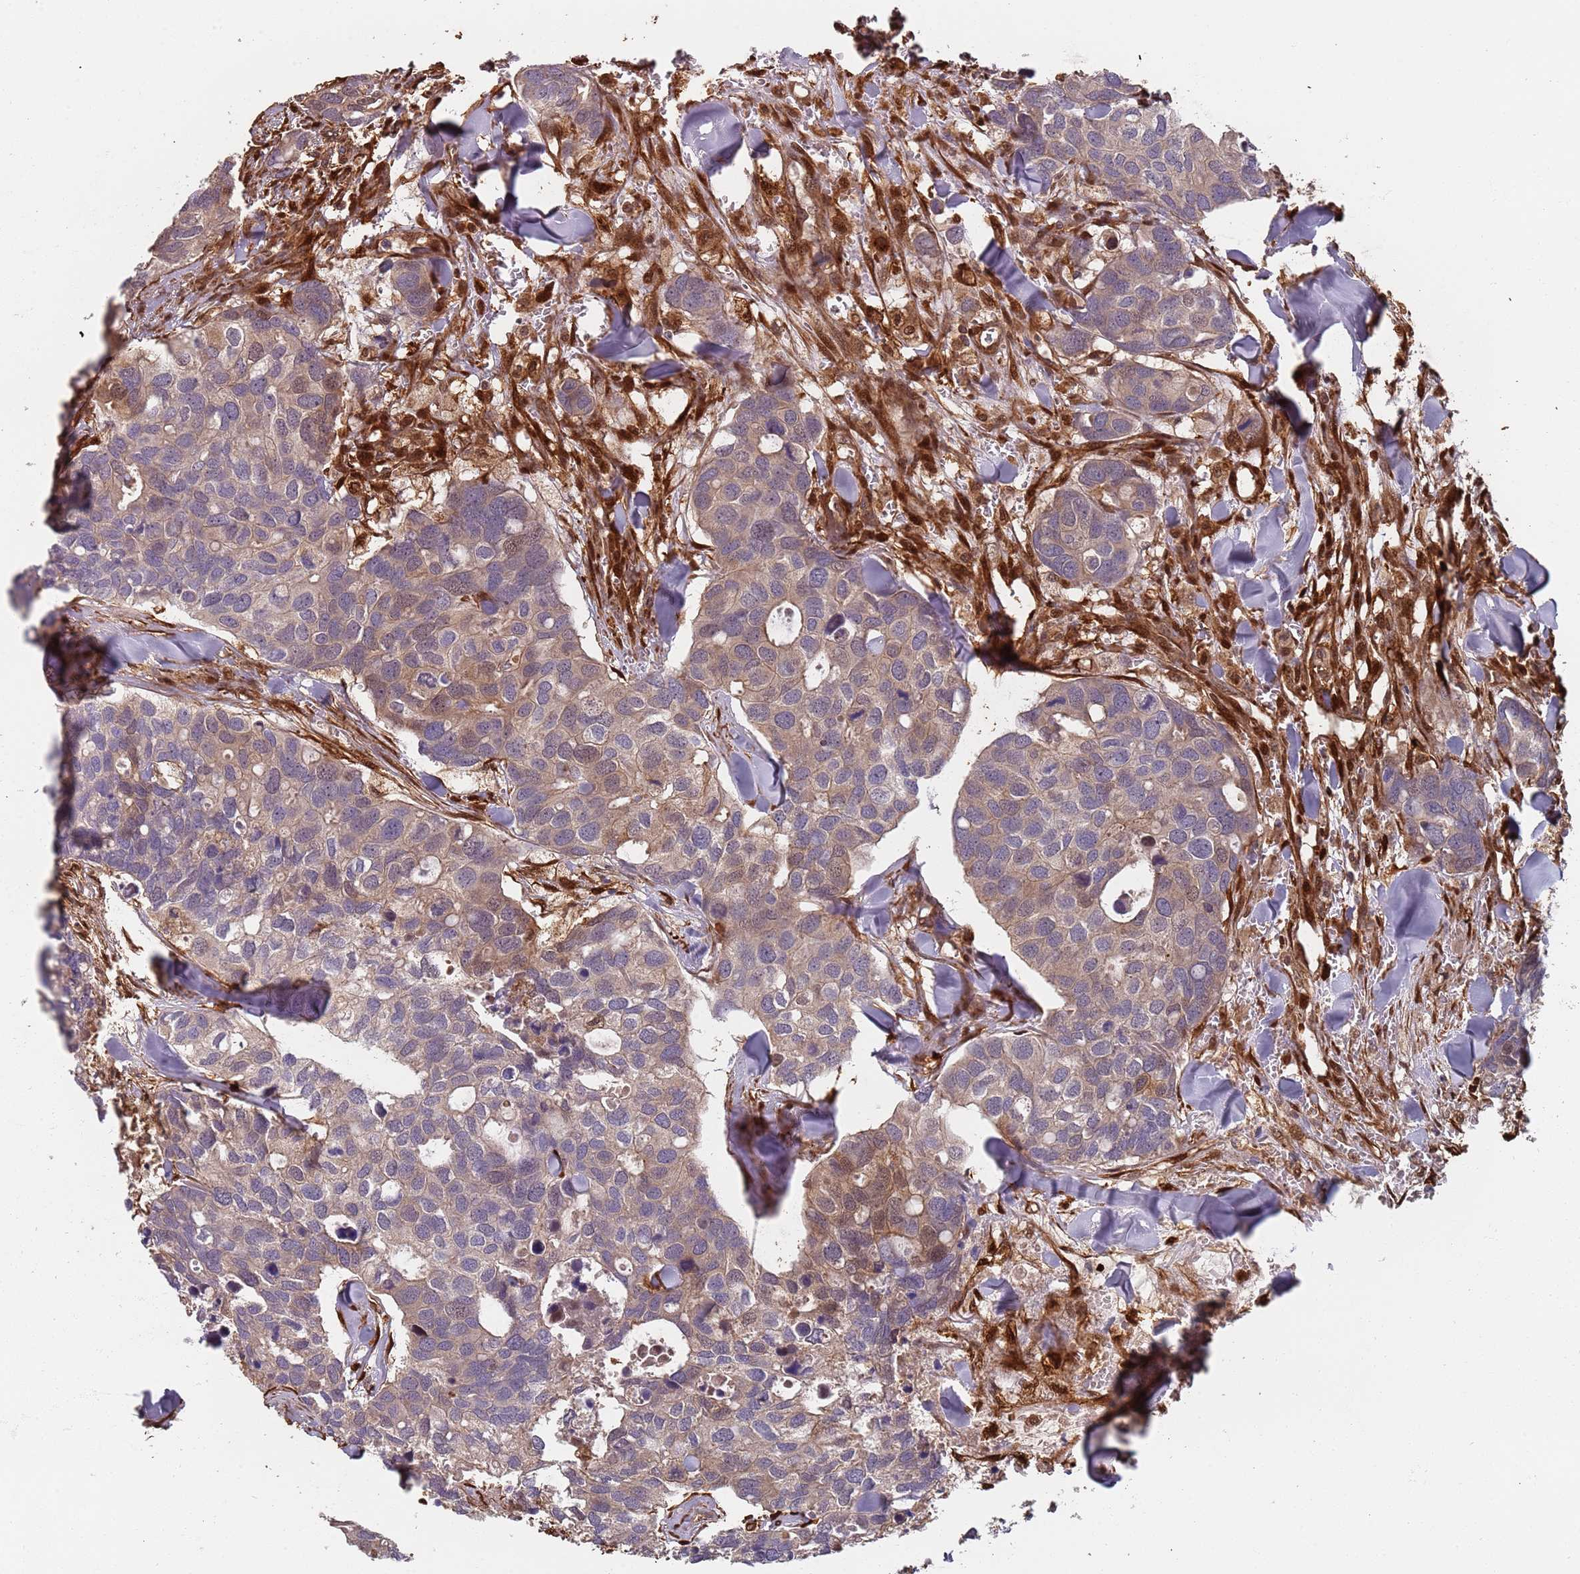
{"staining": {"intensity": "weak", "quantity": "<25%", "location": "cytoplasmic/membranous,nuclear"}, "tissue": "breast cancer", "cell_type": "Tumor cells", "image_type": "cancer", "snomed": [{"axis": "morphology", "description": "Duct carcinoma"}, {"axis": "topography", "description": "Breast"}], "caption": "Immunohistochemistry (IHC) photomicrograph of neoplastic tissue: human breast cancer stained with DAB (3,3'-diaminobenzidine) reveals no significant protein expression in tumor cells.", "gene": "SDCCAG8", "patient": {"sex": "female", "age": 83}}